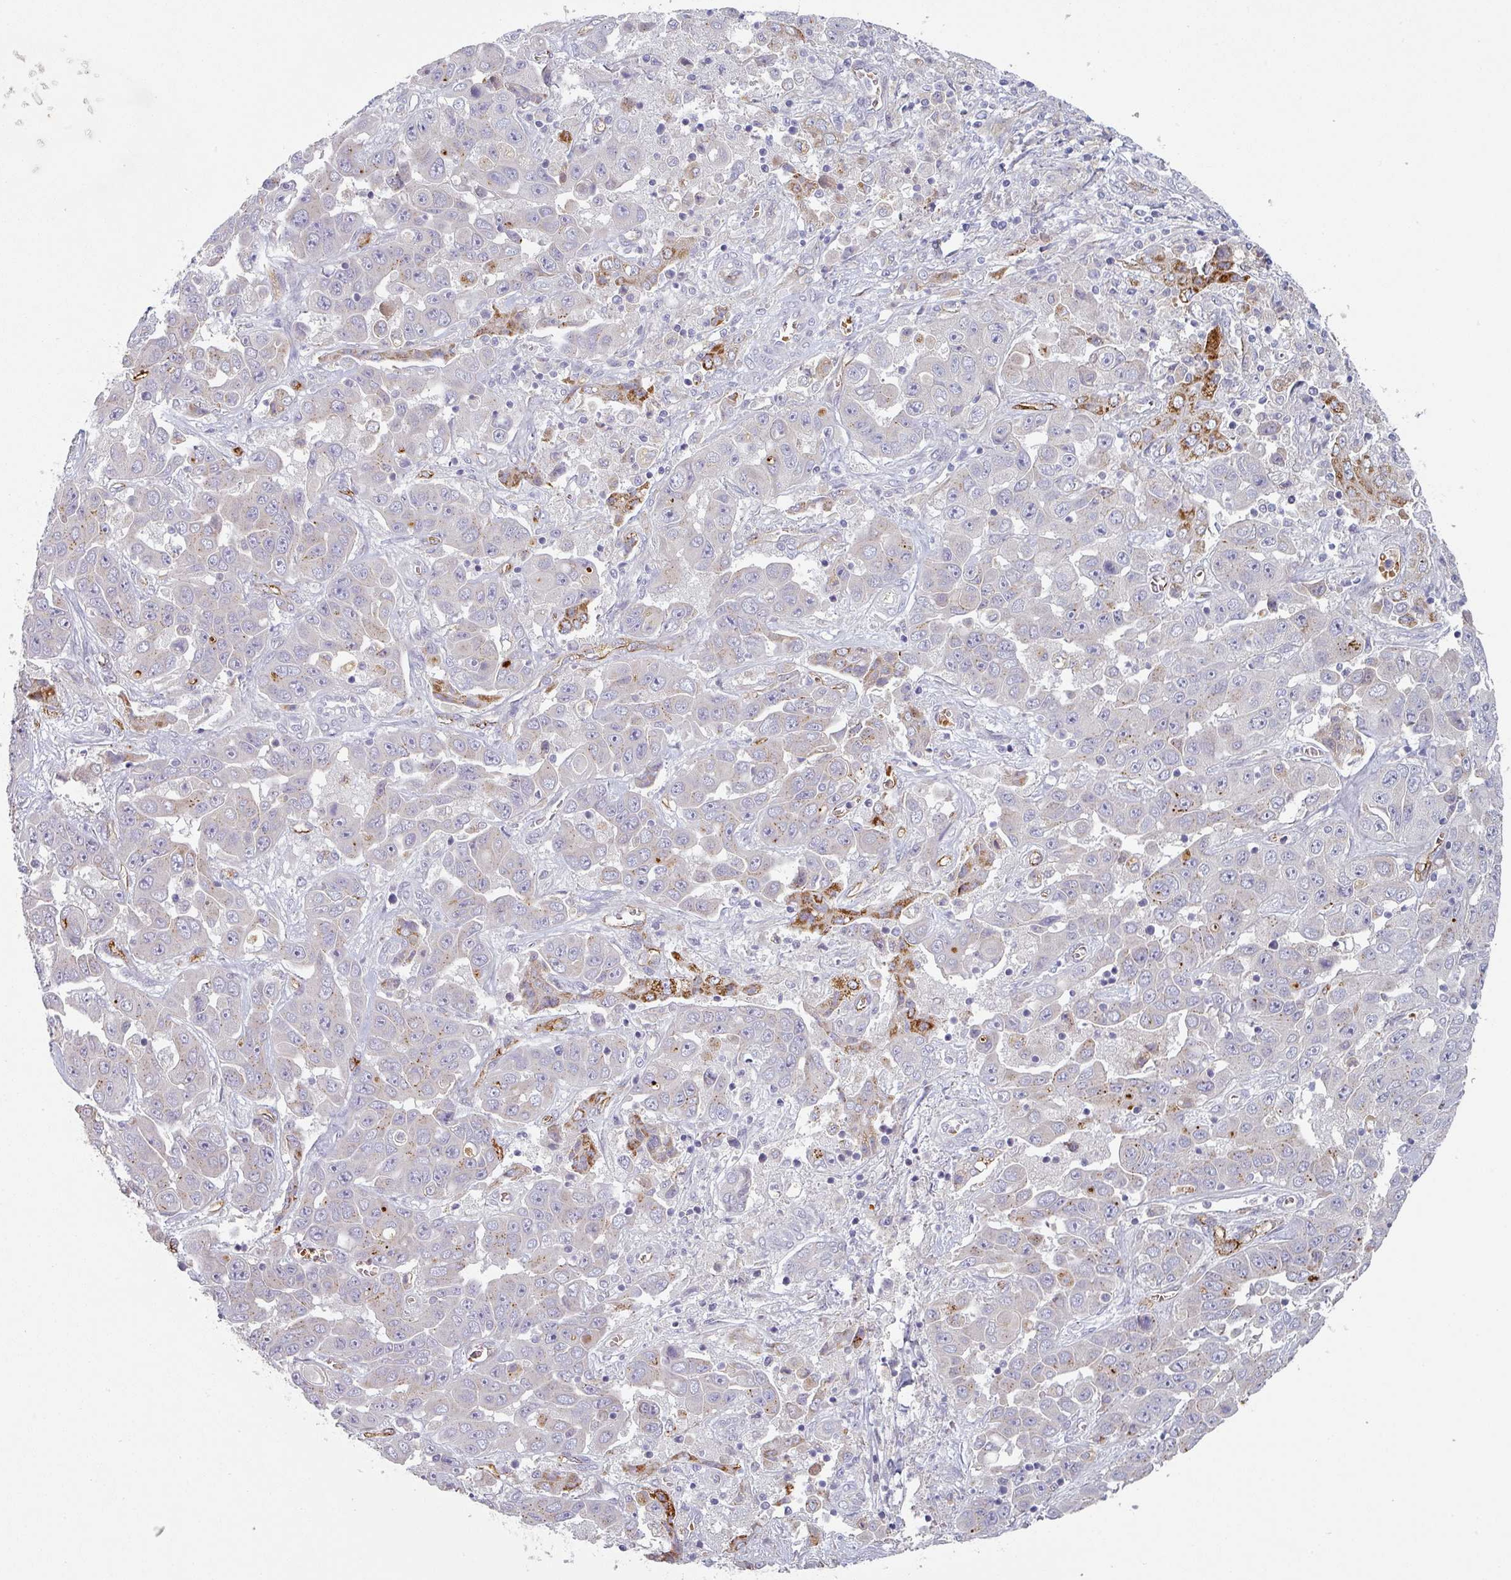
{"staining": {"intensity": "negative", "quantity": "none", "location": "none"}, "tissue": "liver cancer", "cell_type": "Tumor cells", "image_type": "cancer", "snomed": [{"axis": "morphology", "description": "Cholangiocarcinoma"}, {"axis": "topography", "description": "Liver"}], "caption": "The immunohistochemistry (IHC) histopathology image has no significant positivity in tumor cells of liver cholangiocarcinoma tissue.", "gene": "PRODH2", "patient": {"sex": "female", "age": 52}}